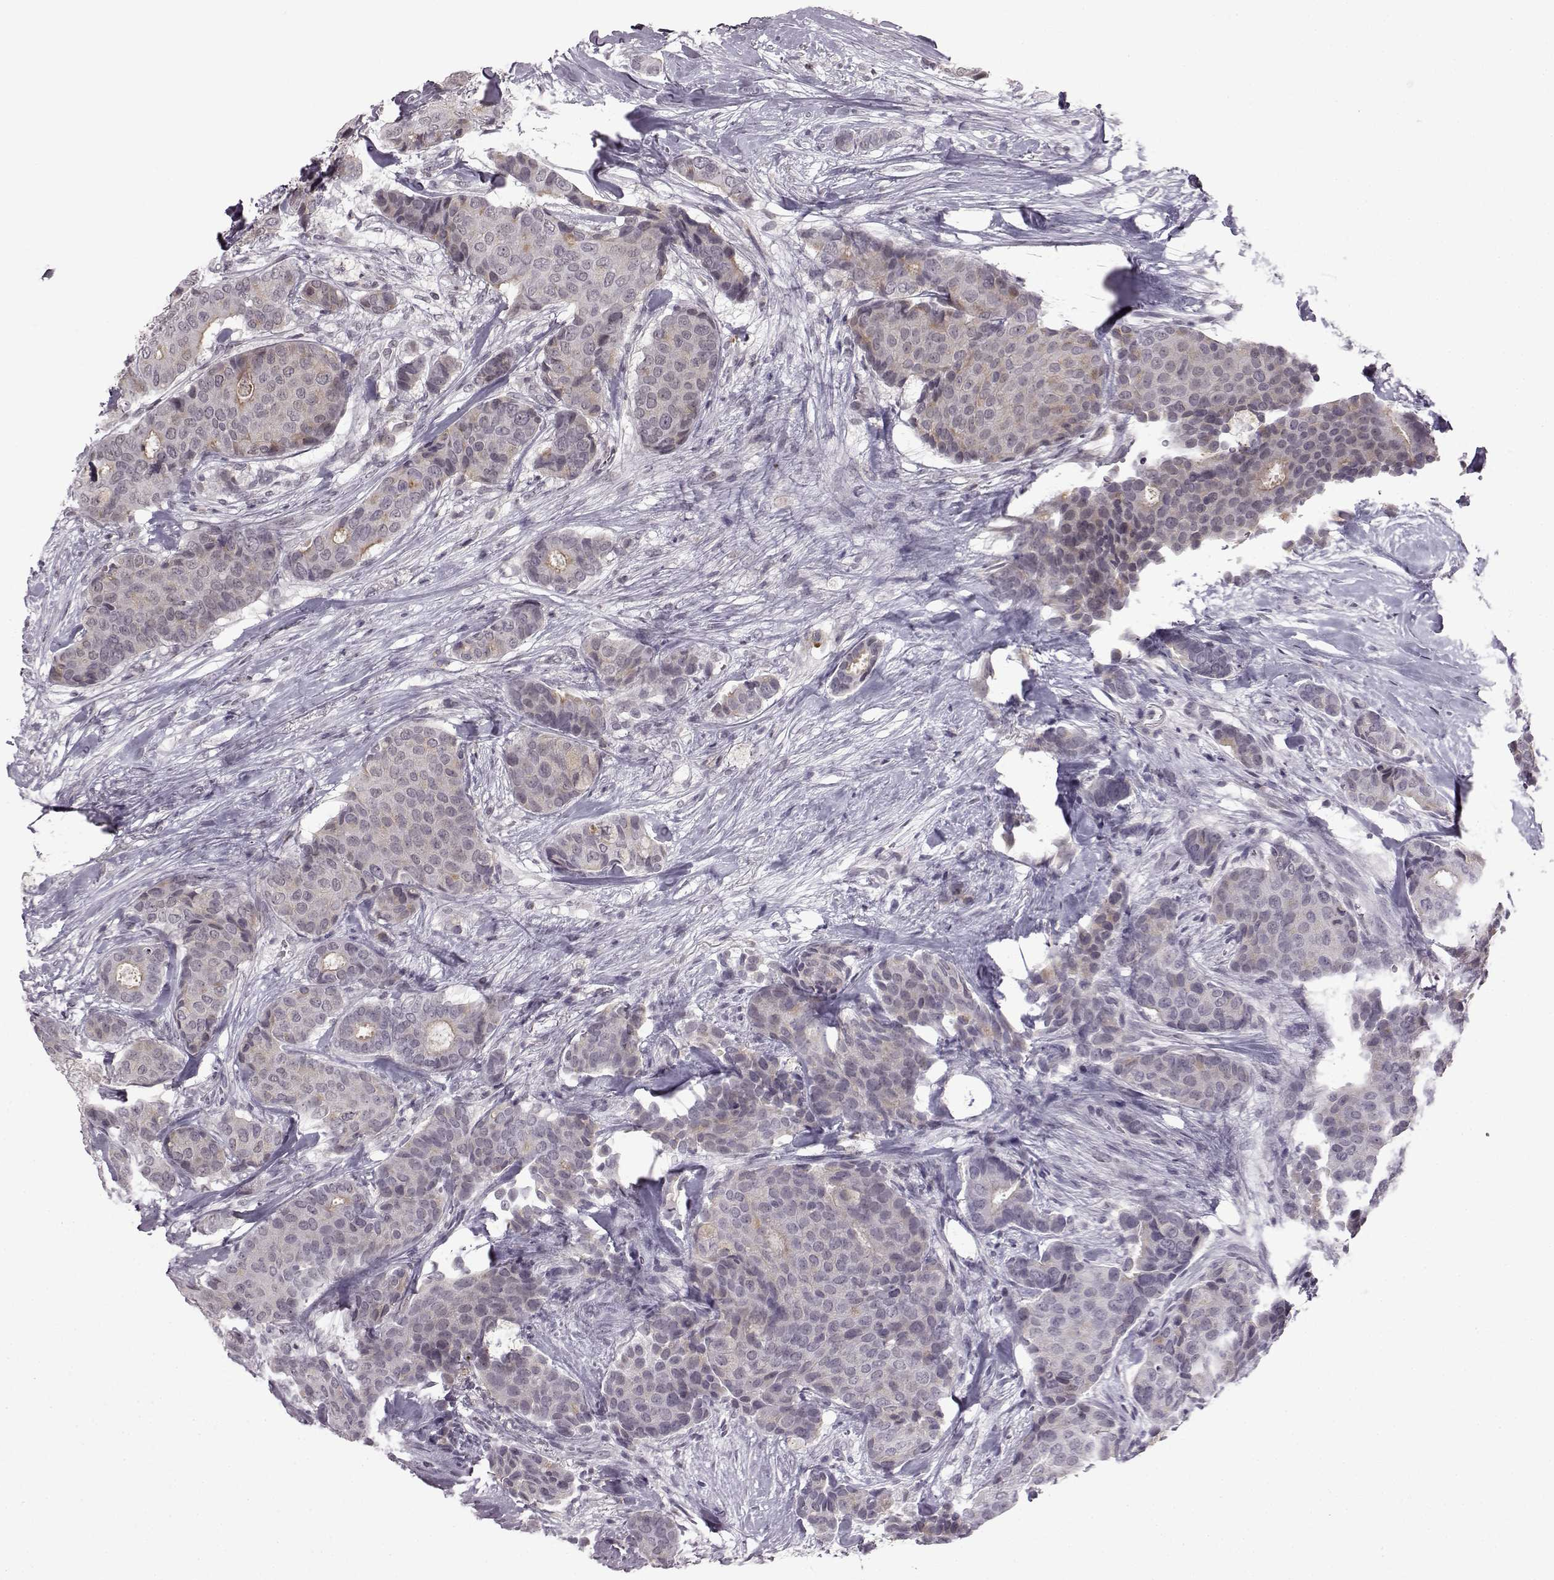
{"staining": {"intensity": "weak", "quantity": "25%-75%", "location": "cytoplasmic/membranous"}, "tissue": "breast cancer", "cell_type": "Tumor cells", "image_type": "cancer", "snomed": [{"axis": "morphology", "description": "Duct carcinoma"}, {"axis": "topography", "description": "Breast"}], "caption": "This micrograph reveals breast cancer (intraductal carcinoma) stained with immunohistochemistry (IHC) to label a protein in brown. The cytoplasmic/membranous of tumor cells show weak positivity for the protein. Nuclei are counter-stained blue.", "gene": "SLC28A2", "patient": {"sex": "female", "age": 75}}